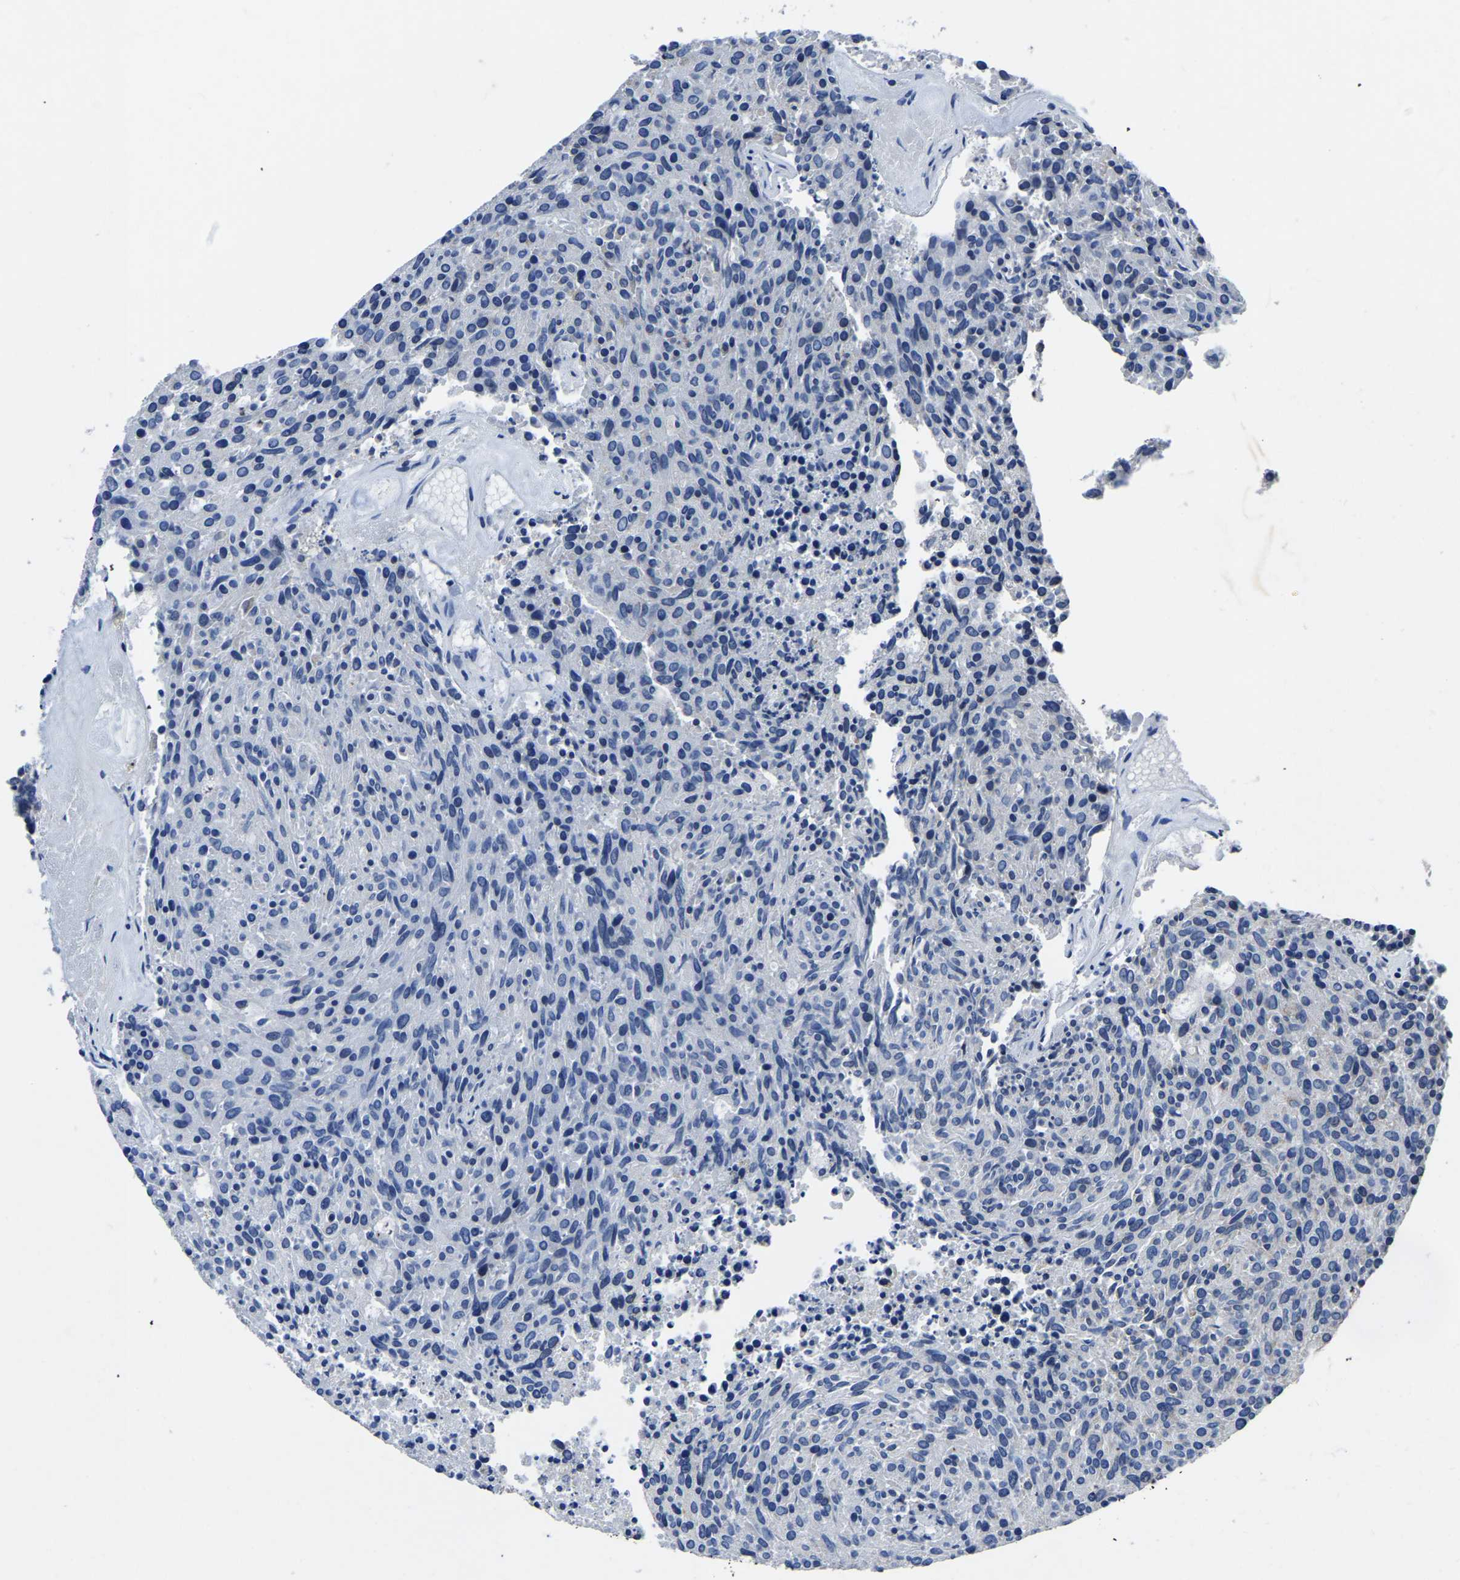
{"staining": {"intensity": "negative", "quantity": "none", "location": "none"}, "tissue": "carcinoid", "cell_type": "Tumor cells", "image_type": "cancer", "snomed": [{"axis": "morphology", "description": "Carcinoid, malignant, NOS"}, {"axis": "topography", "description": "Pancreas"}], "caption": "This photomicrograph is of carcinoid stained with immunohistochemistry (IHC) to label a protein in brown with the nuclei are counter-stained blue. There is no positivity in tumor cells.", "gene": "FGD5", "patient": {"sex": "female", "age": 54}}